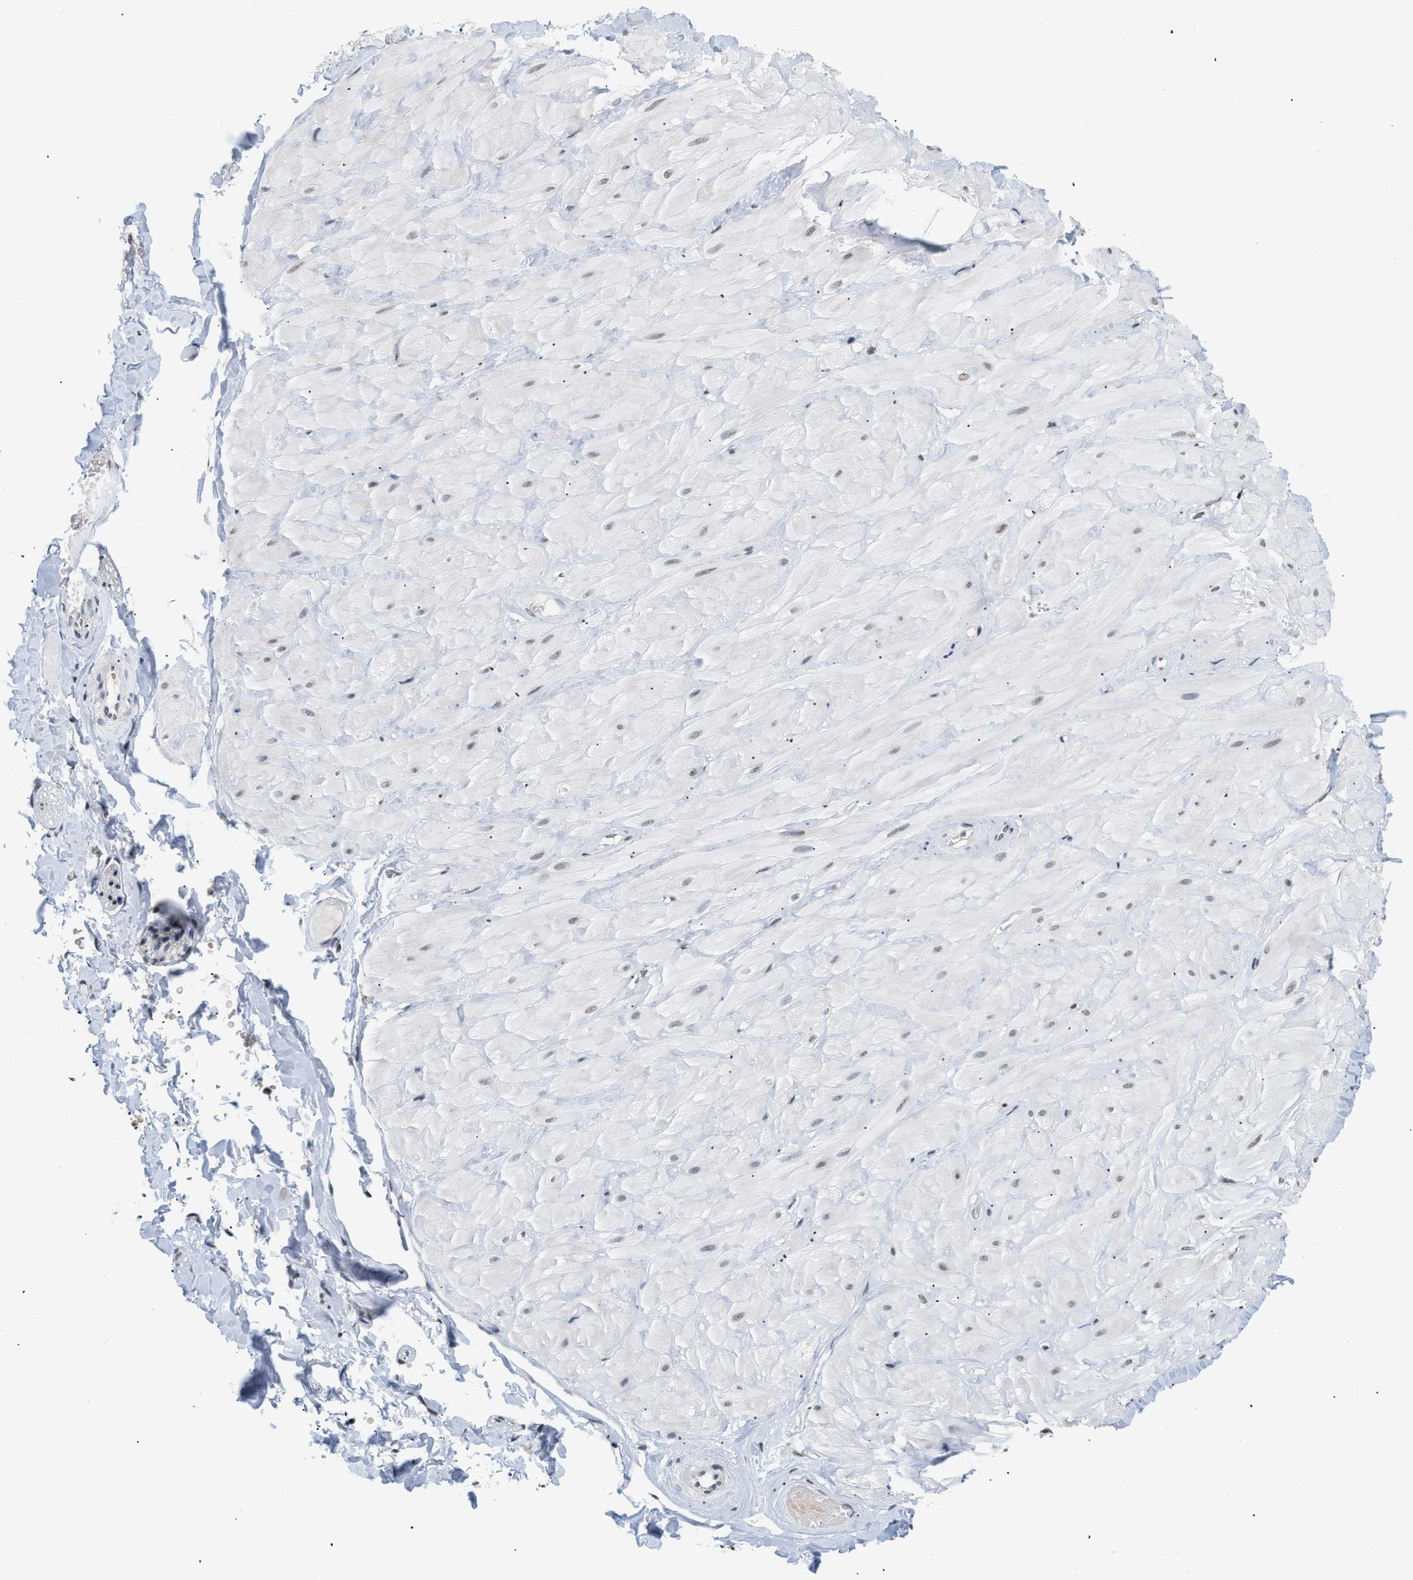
{"staining": {"intensity": "moderate", "quantity": "25%-75%", "location": "nuclear"}, "tissue": "adipose tissue", "cell_type": "Adipocytes", "image_type": "normal", "snomed": [{"axis": "morphology", "description": "Normal tissue, NOS"}, {"axis": "topography", "description": "Adipose tissue"}, {"axis": "topography", "description": "Vascular tissue"}, {"axis": "topography", "description": "Peripheral nerve tissue"}], "caption": "Adipose tissue stained for a protein (brown) displays moderate nuclear positive expression in approximately 25%-75% of adipocytes.", "gene": "RAF1", "patient": {"sex": "male", "age": 25}}